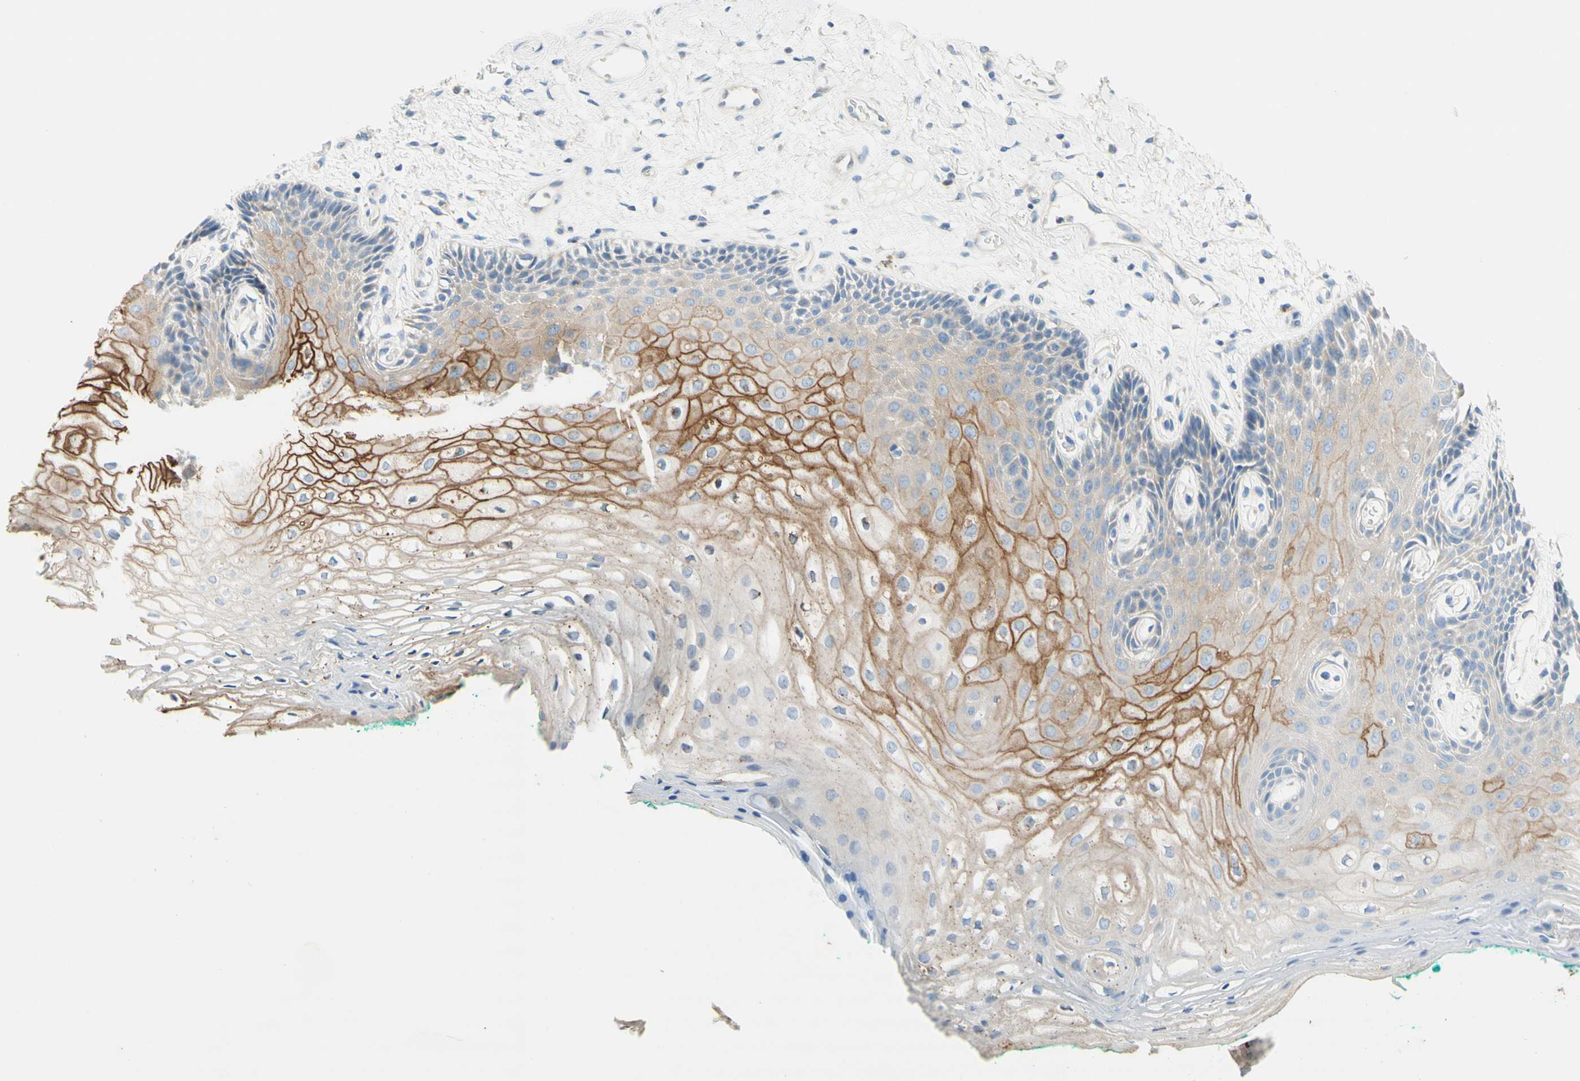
{"staining": {"intensity": "moderate", "quantity": "<25%", "location": "cytoplasmic/membranous"}, "tissue": "oral mucosa", "cell_type": "Squamous epithelial cells", "image_type": "normal", "snomed": [{"axis": "morphology", "description": "Normal tissue, NOS"}, {"axis": "topography", "description": "Skeletal muscle"}, {"axis": "topography", "description": "Oral tissue"}, {"axis": "topography", "description": "Peripheral nerve tissue"}], "caption": "Immunohistochemistry (IHC) (DAB) staining of benign human oral mucosa exhibits moderate cytoplasmic/membranous protein positivity in about <25% of squamous epithelial cells.", "gene": "F3", "patient": {"sex": "female", "age": 84}}